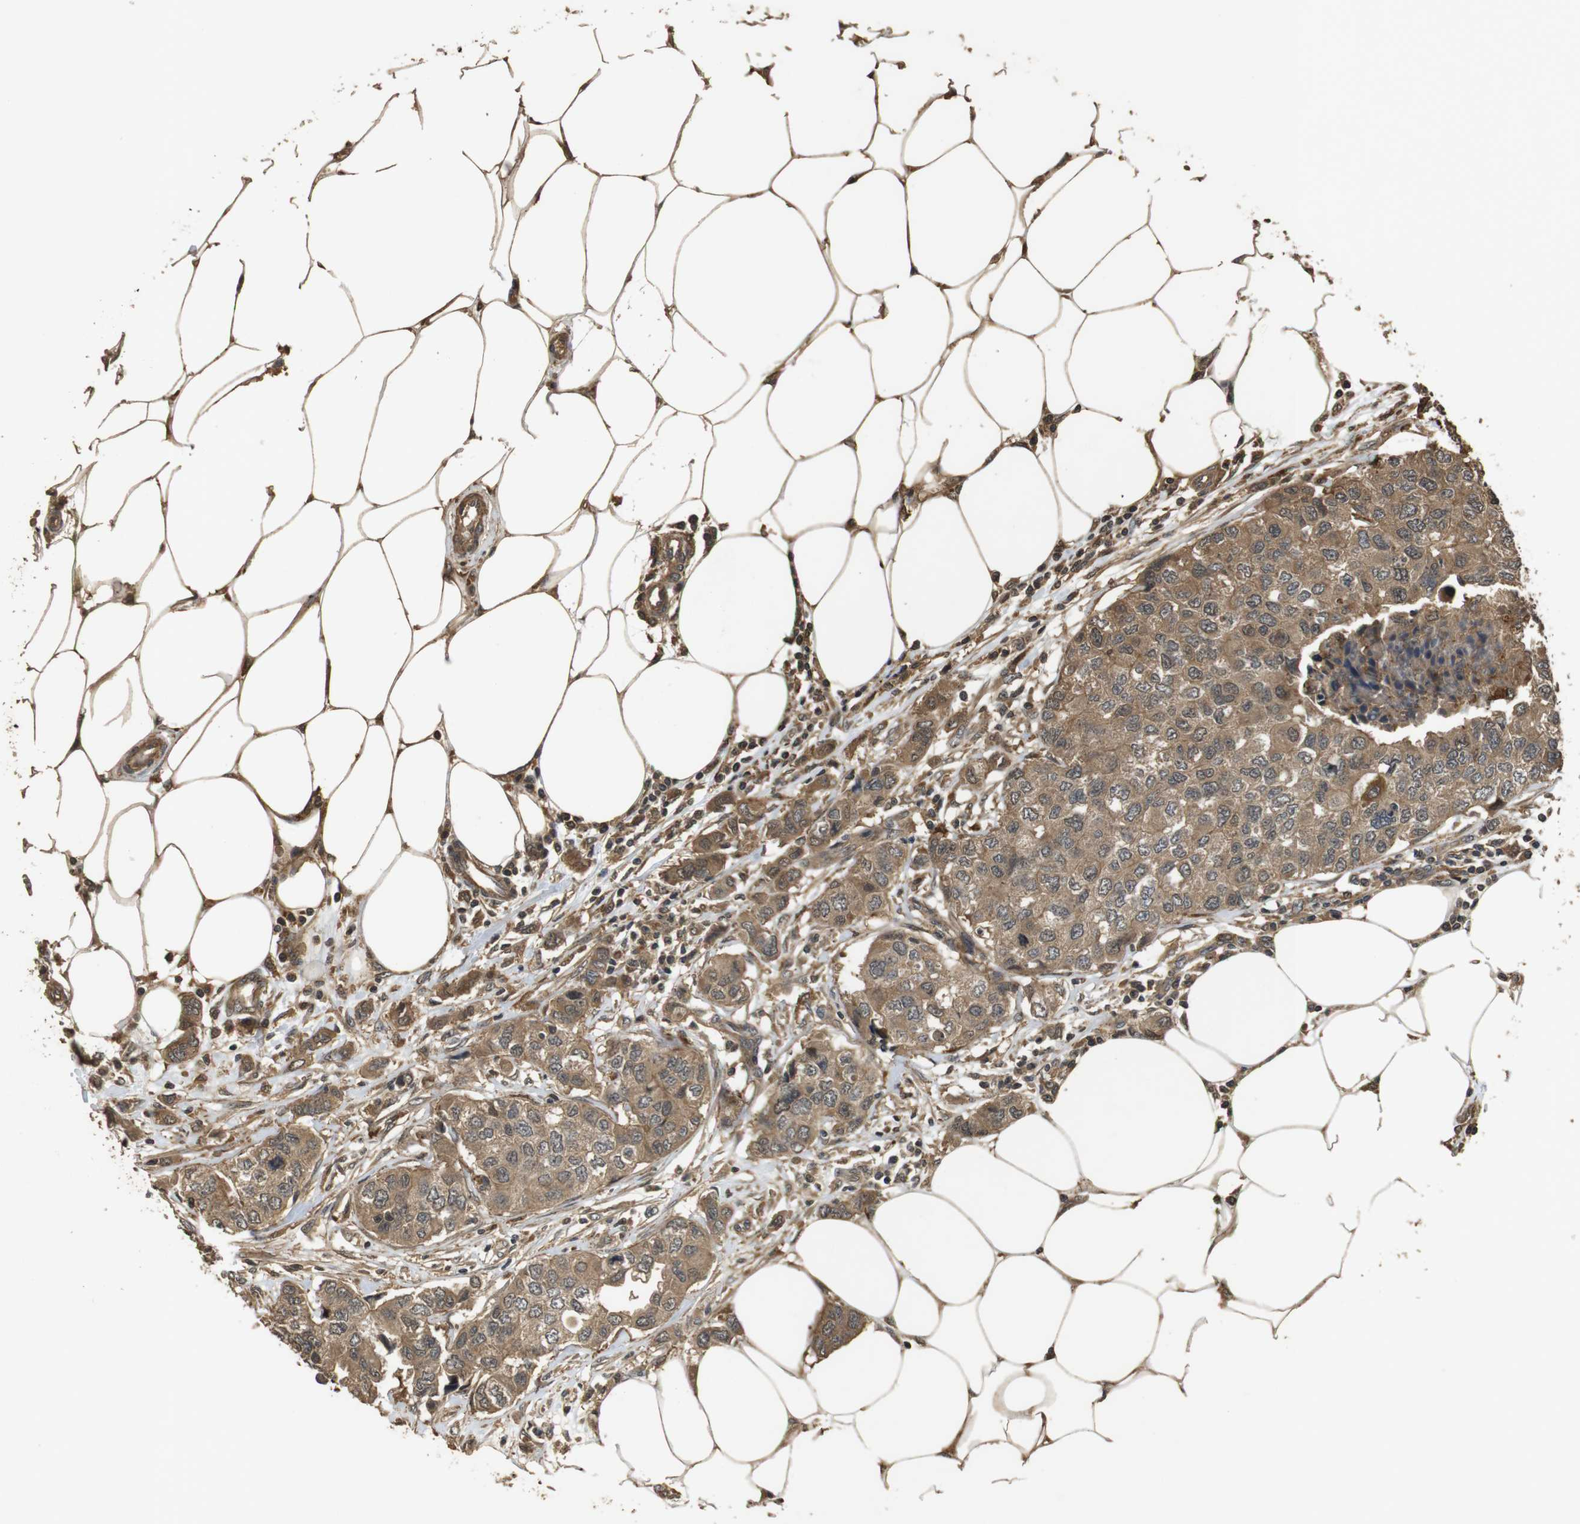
{"staining": {"intensity": "moderate", "quantity": ">75%", "location": "cytoplasmic/membranous,nuclear"}, "tissue": "breast cancer", "cell_type": "Tumor cells", "image_type": "cancer", "snomed": [{"axis": "morphology", "description": "Duct carcinoma"}, {"axis": "topography", "description": "Breast"}], "caption": "About >75% of tumor cells in human breast intraductal carcinoma show moderate cytoplasmic/membranous and nuclear protein expression as visualized by brown immunohistochemical staining.", "gene": "FZD10", "patient": {"sex": "female", "age": 50}}